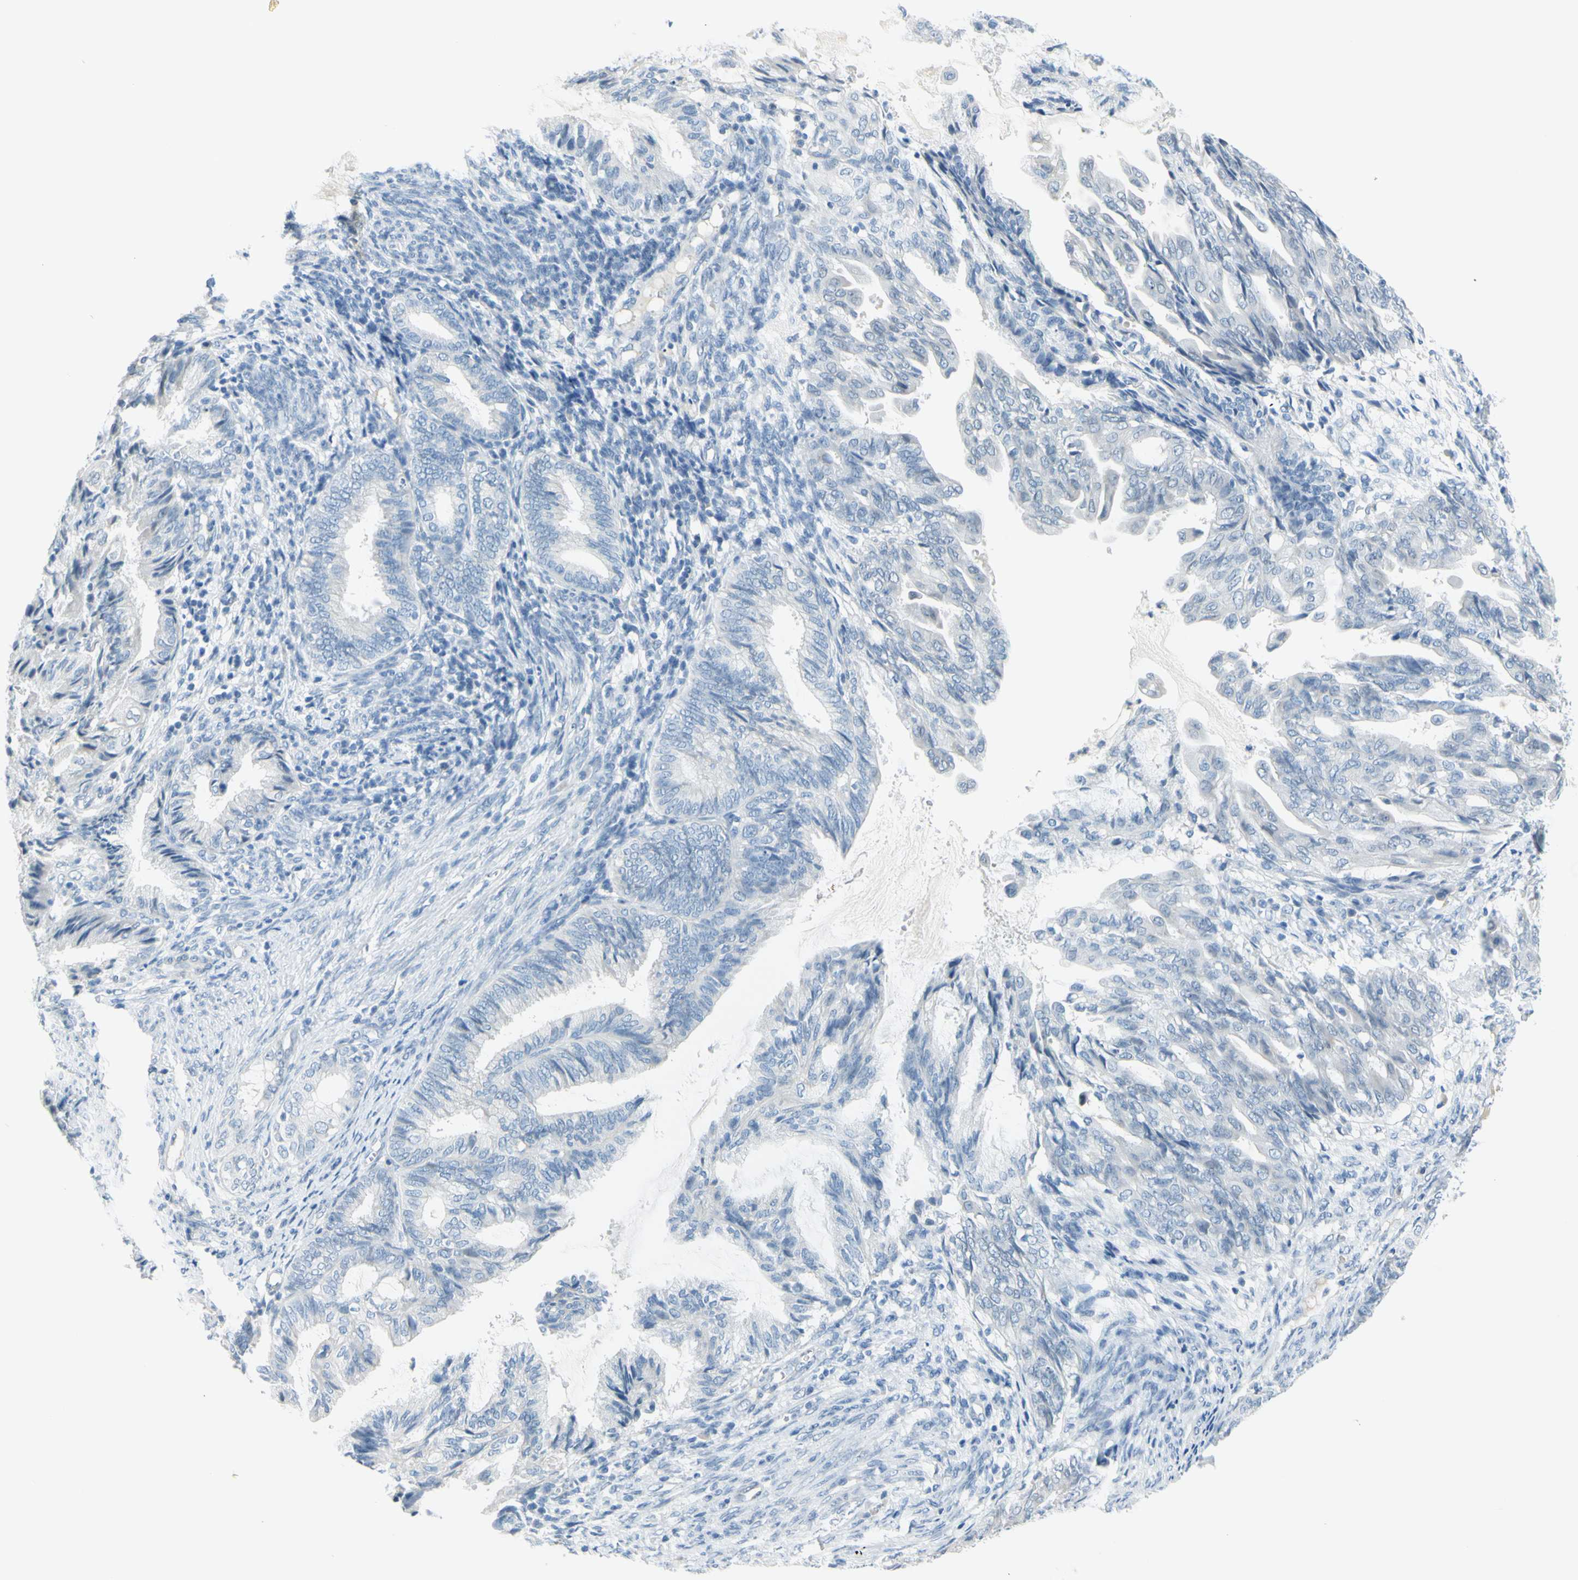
{"staining": {"intensity": "negative", "quantity": "none", "location": "none"}, "tissue": "endometrial cancer", "cell_type": "Tumor cells", "image_type": "cancer", "snomed": [{"axis": "morphology", "description": "Adenocarcinoma, NOS"}, {"axis": "topography", "description": "Endometrium"}], "caption": "DAB (3,3'-diaminobenzidine) immunohistochemical staining of human endometrial cancer exhibits no significant staining in tumor cells. The staining is performed using DAB brown chromogen with nuclei counter-stained in using hematoxylin.", "gene": "DCT", "patient": {"sex": "female", "age": 86}}